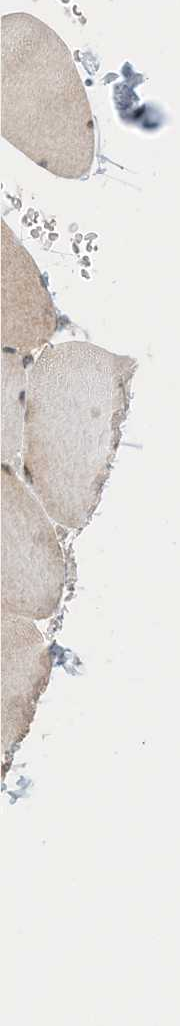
{"staining": {"intensity": "negative", "quantity": "none", "location": "none"}, "tissue": "adipose tissue", "cell_type": "Adipocytes", "image_type": "normal", "snomed": [{"axis": "morphology", "description": "Normal tissue, NOS"}, {"axis": "topography", "description": "Breast"}], "caption": "This is an immunohistochemistry (IHC) histopathology image of unremarkable adipose tissue. There is no expression in adipocytes.", "gene": "MAPKBP1", "patient": {"sex": "female", "age": 26}}